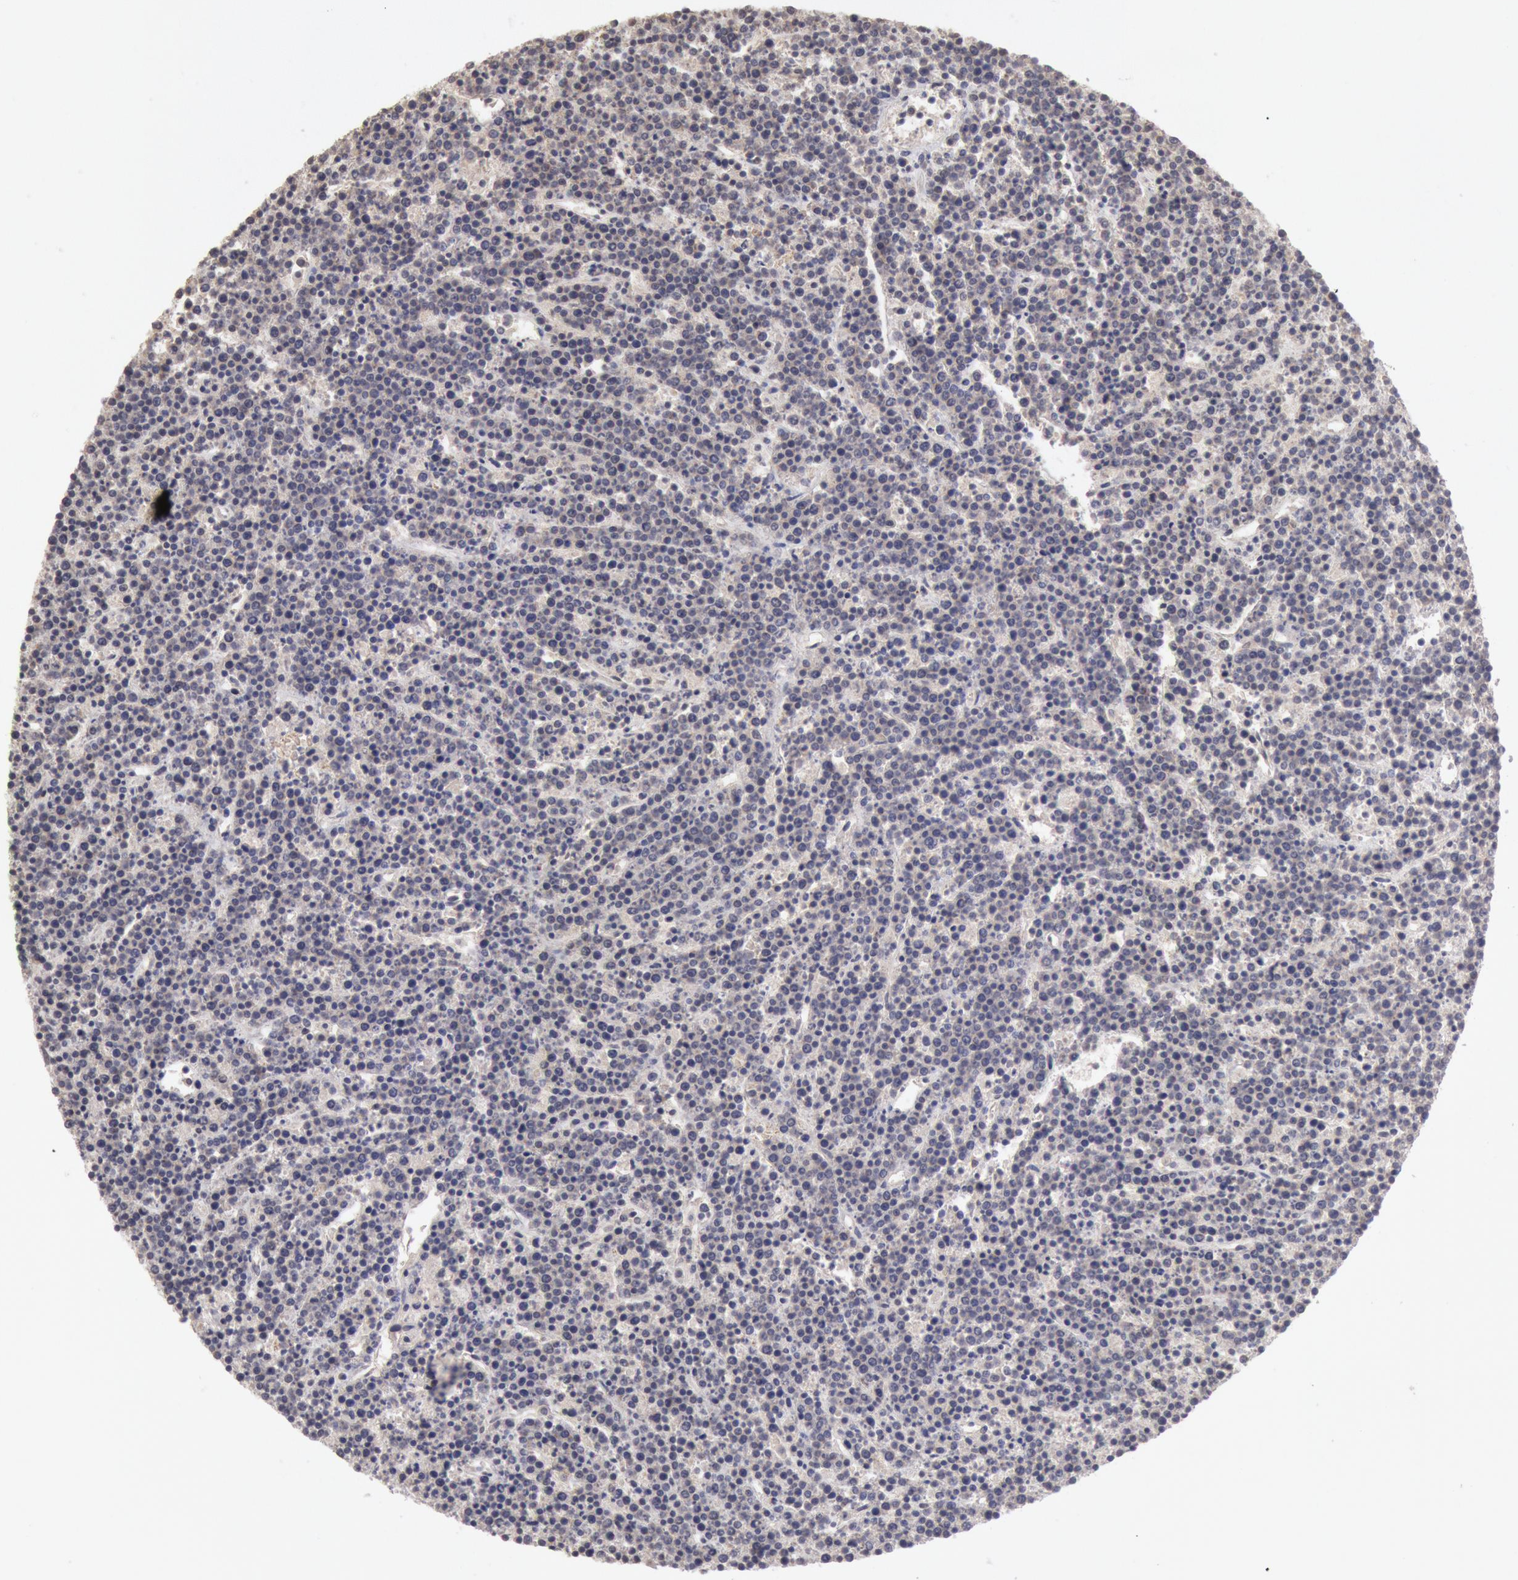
{"staining": {"intensity": "negative", "quantity": "none", "location": "none"}, "tissue": "lymphoma", "cell_type": "Tumor cells", "image_type": "cancer", "snomed": [{"axis": "morphology", "description": "Malignant lymphoma, non-Hodgkin's type, High grade"}, {"axis": "topography", "description": "Ovary"}], "caption": "IHC of human lymphoma shows no staining in tumor cells.", "gene": "ZFP36L1", "patient": {"sex": "female", "age": 56}}